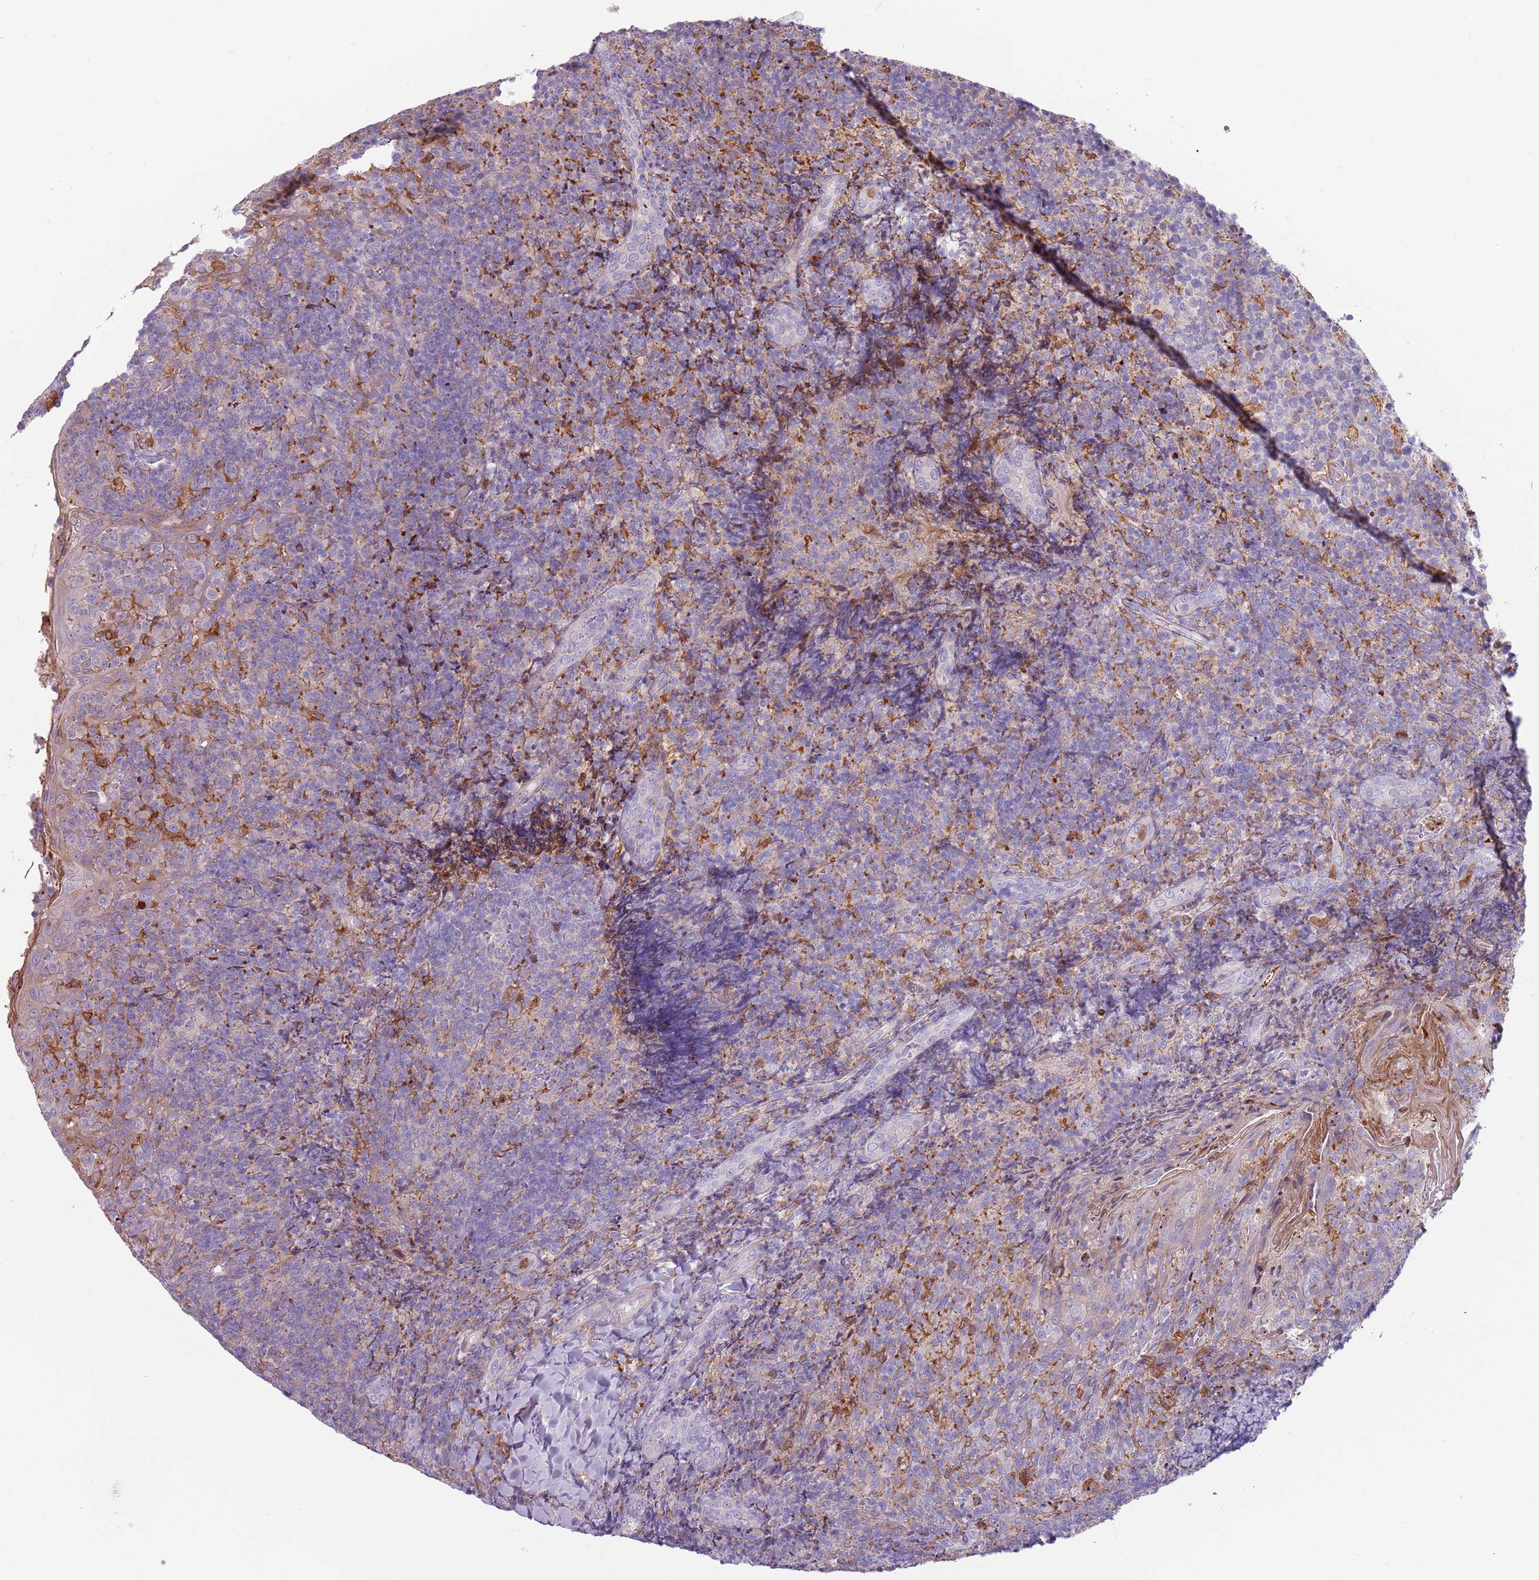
{"staining": {"intensity": "negative", "quantity": "none", "location": "none"}, "tissue": "tonsil", "cell_type": "Germinal center cells", "image_type": "normal", "snomed": [{"axis": "morphology", "description": "Normal tissue, NOS"}, {"axis": "topography", "description": "Tonsil"}], "caption": "High magnification brightfield microscopy of normal tonsil stained with DAB (3,3'-diaminobenzidine) (brown) and counterstained with hematoxylin (blue): germinal center cells show no significant staining. (Stains: DAB (3,3'-diaminobenzidine) immunohistochemistry with hematoxylin counter stain, Microscopy: brightfield microscopy at high magnification).", "gene": "NADK", "patient": {"sex": "female", "age": 10}}